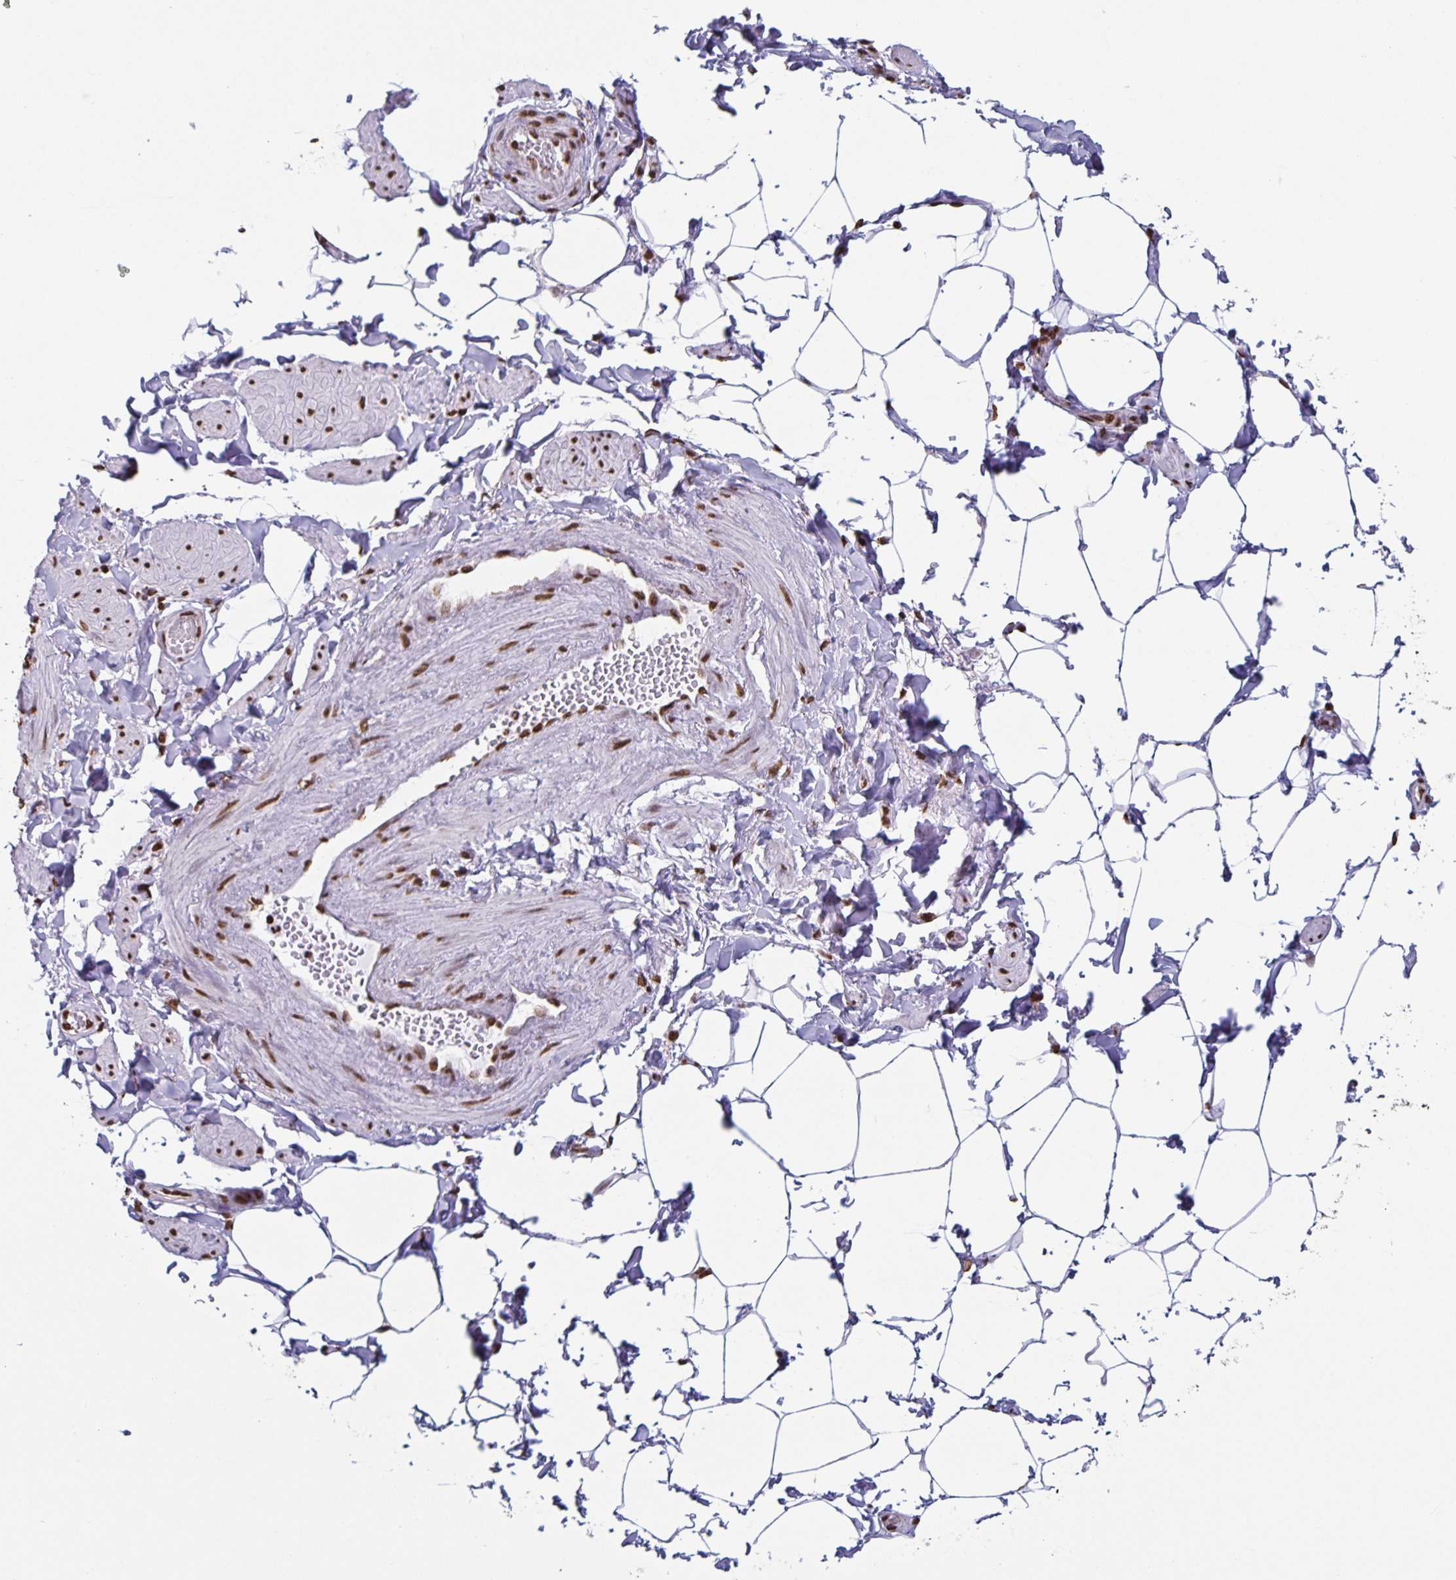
{"staining": {"intensity": "moderate", "quantity": "<25%", "location": "nuclear"}, "tissue": "adipose tissue", "cell_type": "Adipocytes", "image_type": "normal", "snomed": [{"axis": "morphology", "description": "Normal tissue, NOS"}, {"axis": "topography", "description": "Epididymis"}, {"axis": "topography", "description": "Peripheral nerve tissue"}], "caption": "Normal adipose tissue reveals moderate nuclear expression in approximately <25% of adipocytes.", "gene": "DUT", "patient": {"sex": "male", "age": 32}}